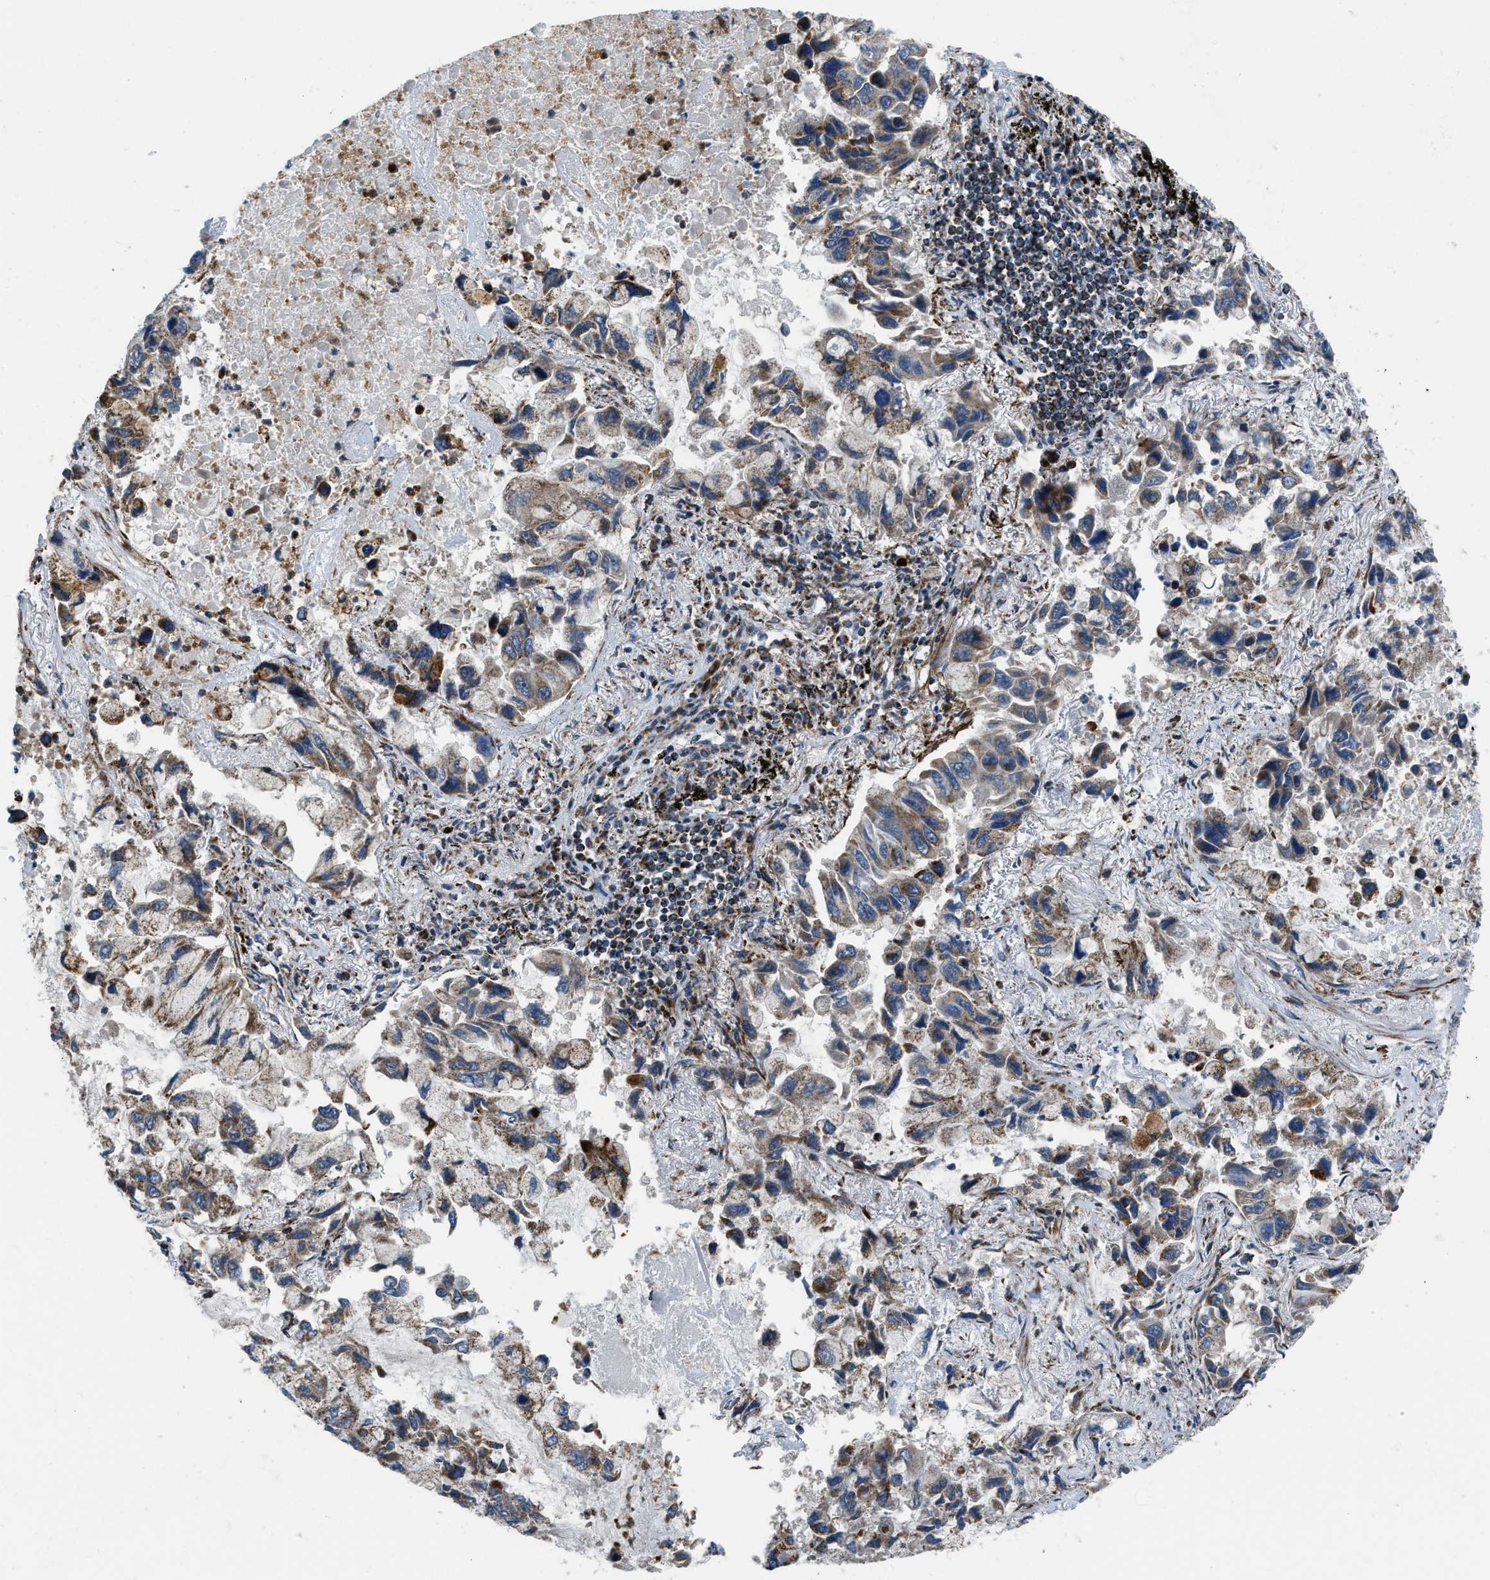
{"staining": {"intensity": "moderate", "quantity": "<25%", "location": "cytoplasmic/membranous"}, "tissue": "lung cancer", "cell_type": "Tumor cells", "image_type": "cancer", "snomed": [{"axis": "morphology", "description": "Adenocarcinoma, NOS"}, {"axis": "topography", "description": "Lung"}], "caption": "There is low levels of moderate cytoplasmic/membranous staining in tumor cells of adenocarcinoma (lung), as demonstrated by immunohistochemical staining (brown color).", "gene": "GSDME", "patient": {"sex": "male", "age": 64}}